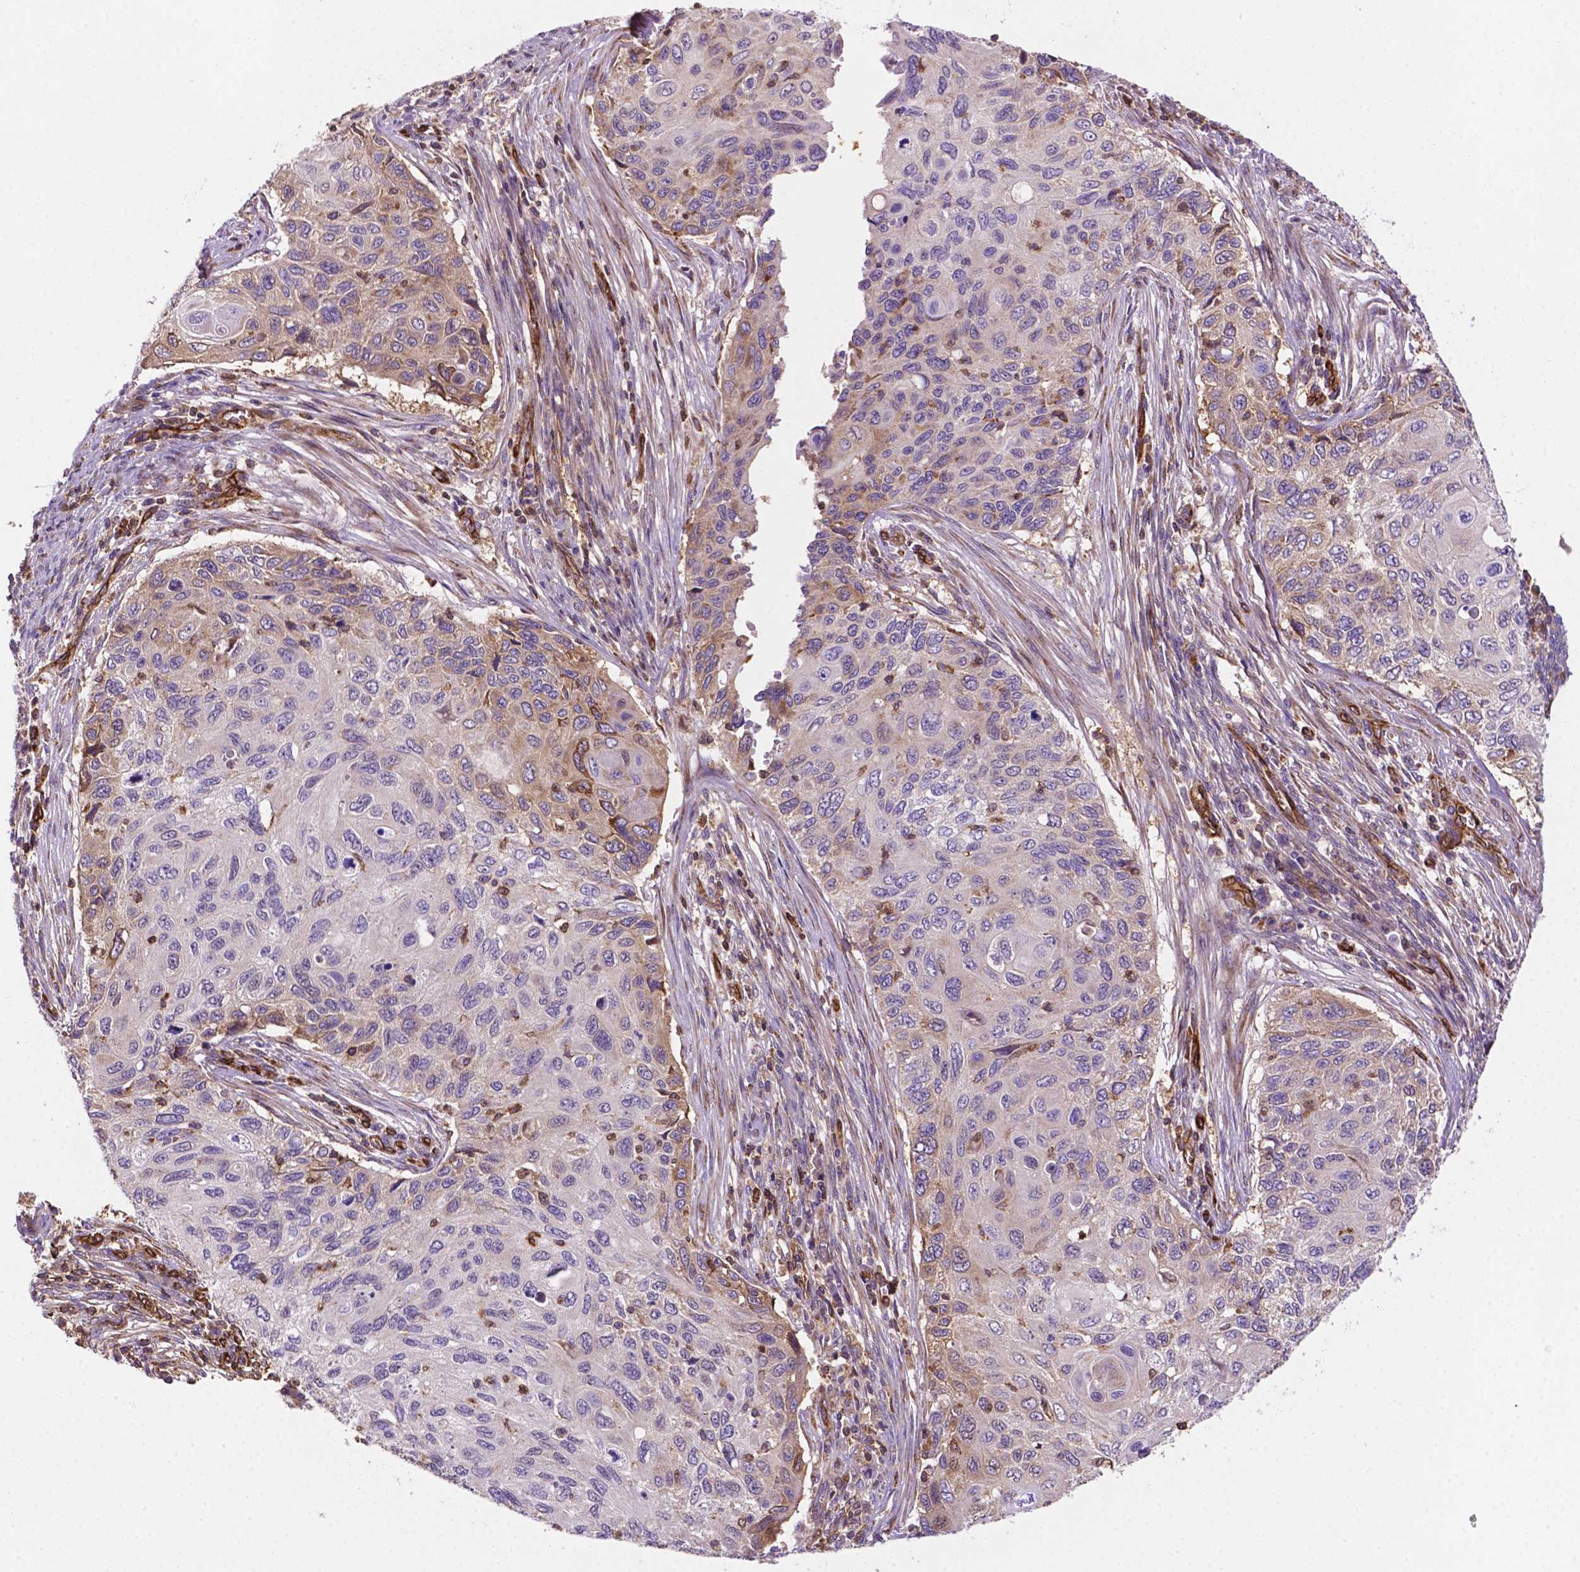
{"staining": {"intensity": "weak", "quantity": "<25%", "location": "cytoplasmic/membranous"}, "tissue": "cervical cancer", "cell_type": "Tumor cells", "image_type": "cancer", "snomed": [{"axis": "morphology", "description": "Squamous cell carcinoma, NOS"}, {"axis": "topography", "description": "Cervix"}], "caption": "High power microscopy photomicrograph of an IHC photomicrograph of squamous cell carcinoma (cervical), revealing no significant positivity in tumor cells.", "gene": "DCN", "patient": {"sex": "female", "age": 70}}